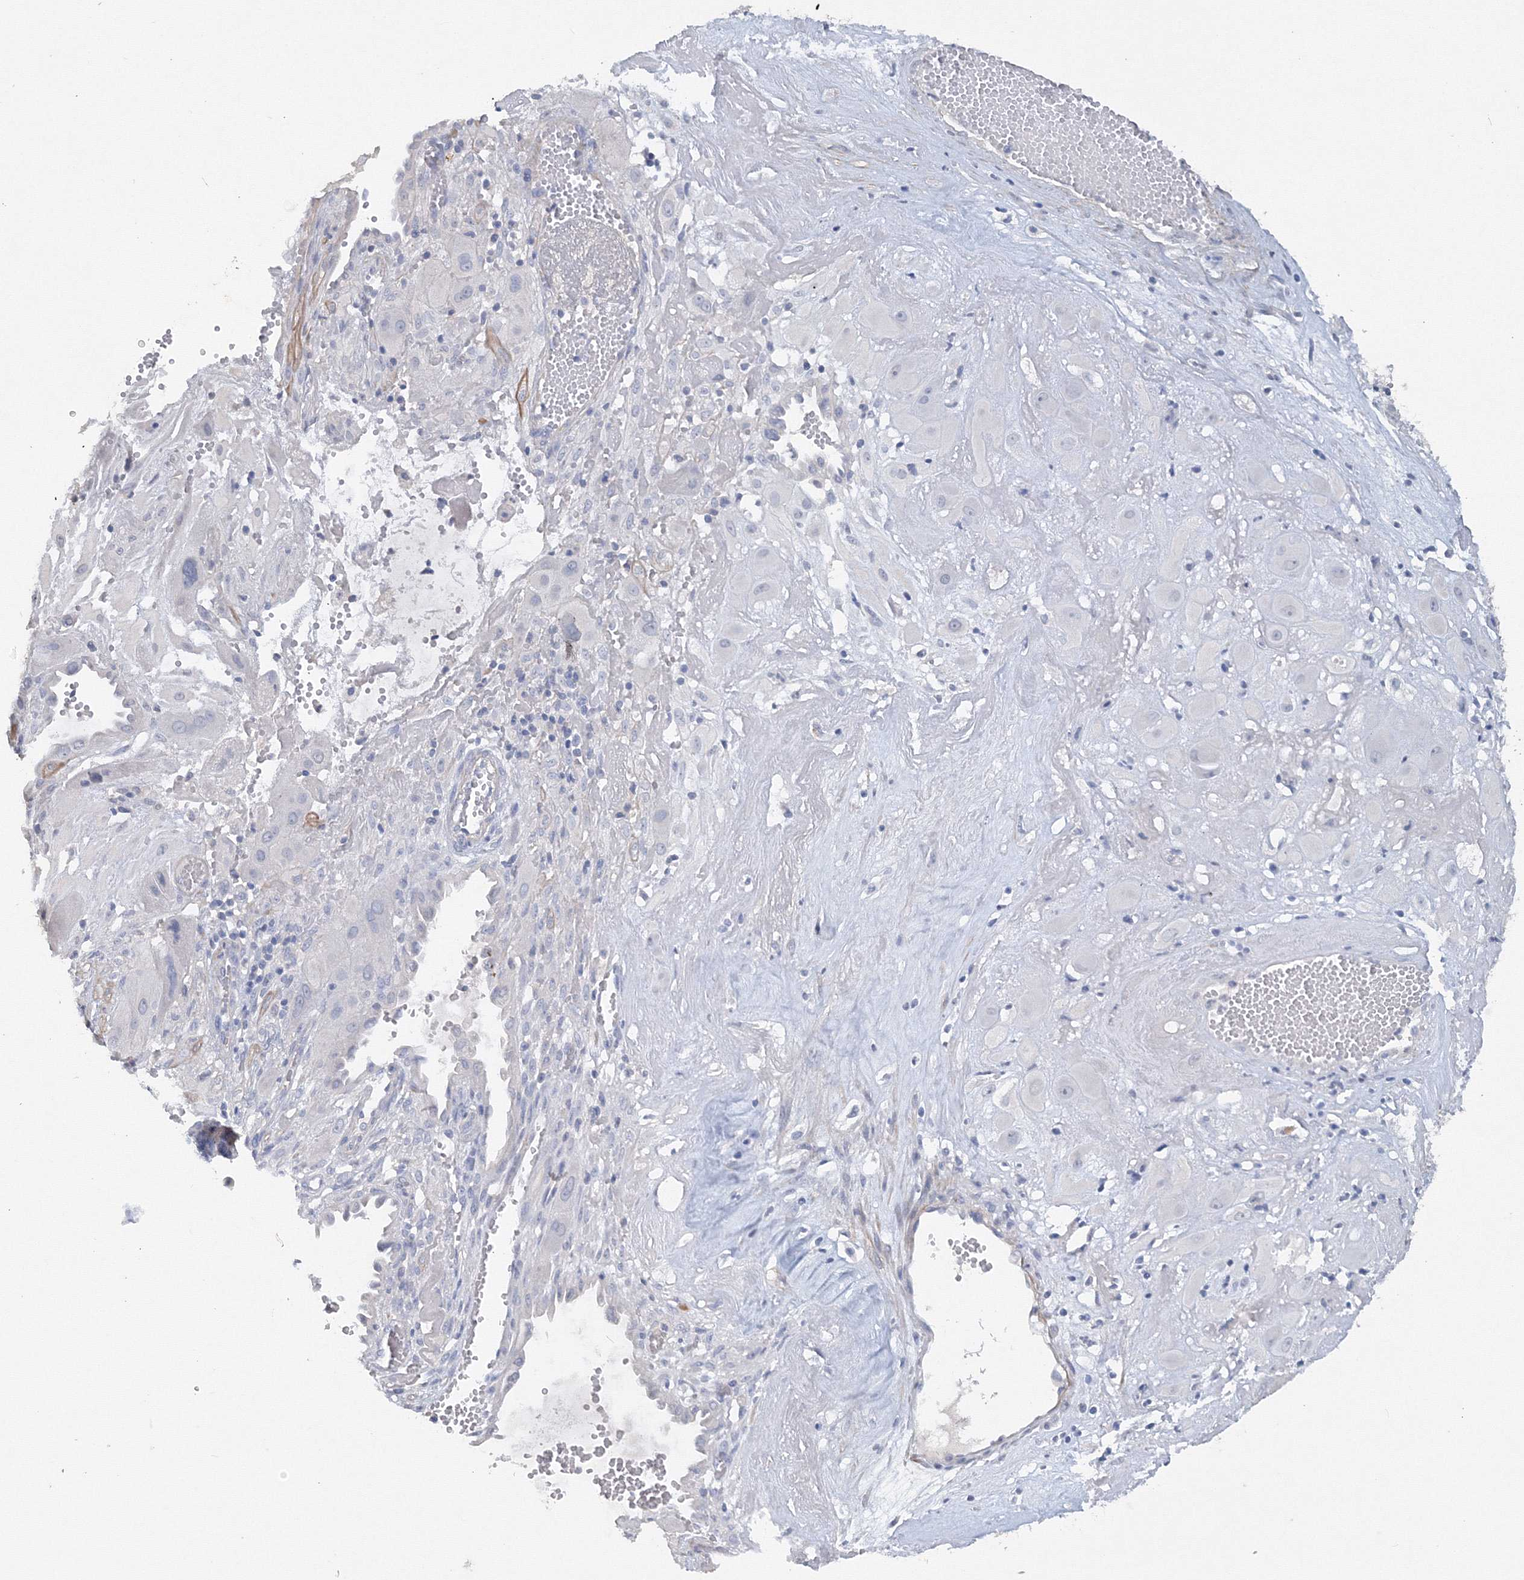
{"staining": {"intensity": "negative", "quantity": "none", "location": "none"}, "tissue": "cervical cancer", "cell_type": "Tumor cells", "image_type": "cancer", "snomed": [{"axis": "morphology", "description": "Squamous cell carcinoma, NOS"}, {"axis": "topography", "description": "Cervix"}], "caption": "Immunohistochemistry (IHC) histopathology image of neoplastic tissue: cervical cancer stained with DAB (3,3'-diaminobenzidine) demonstrates no significant protein staining in tumor cells.", "gene": "OSBPL6", "patient": {"sex": "female", "age": 34}}